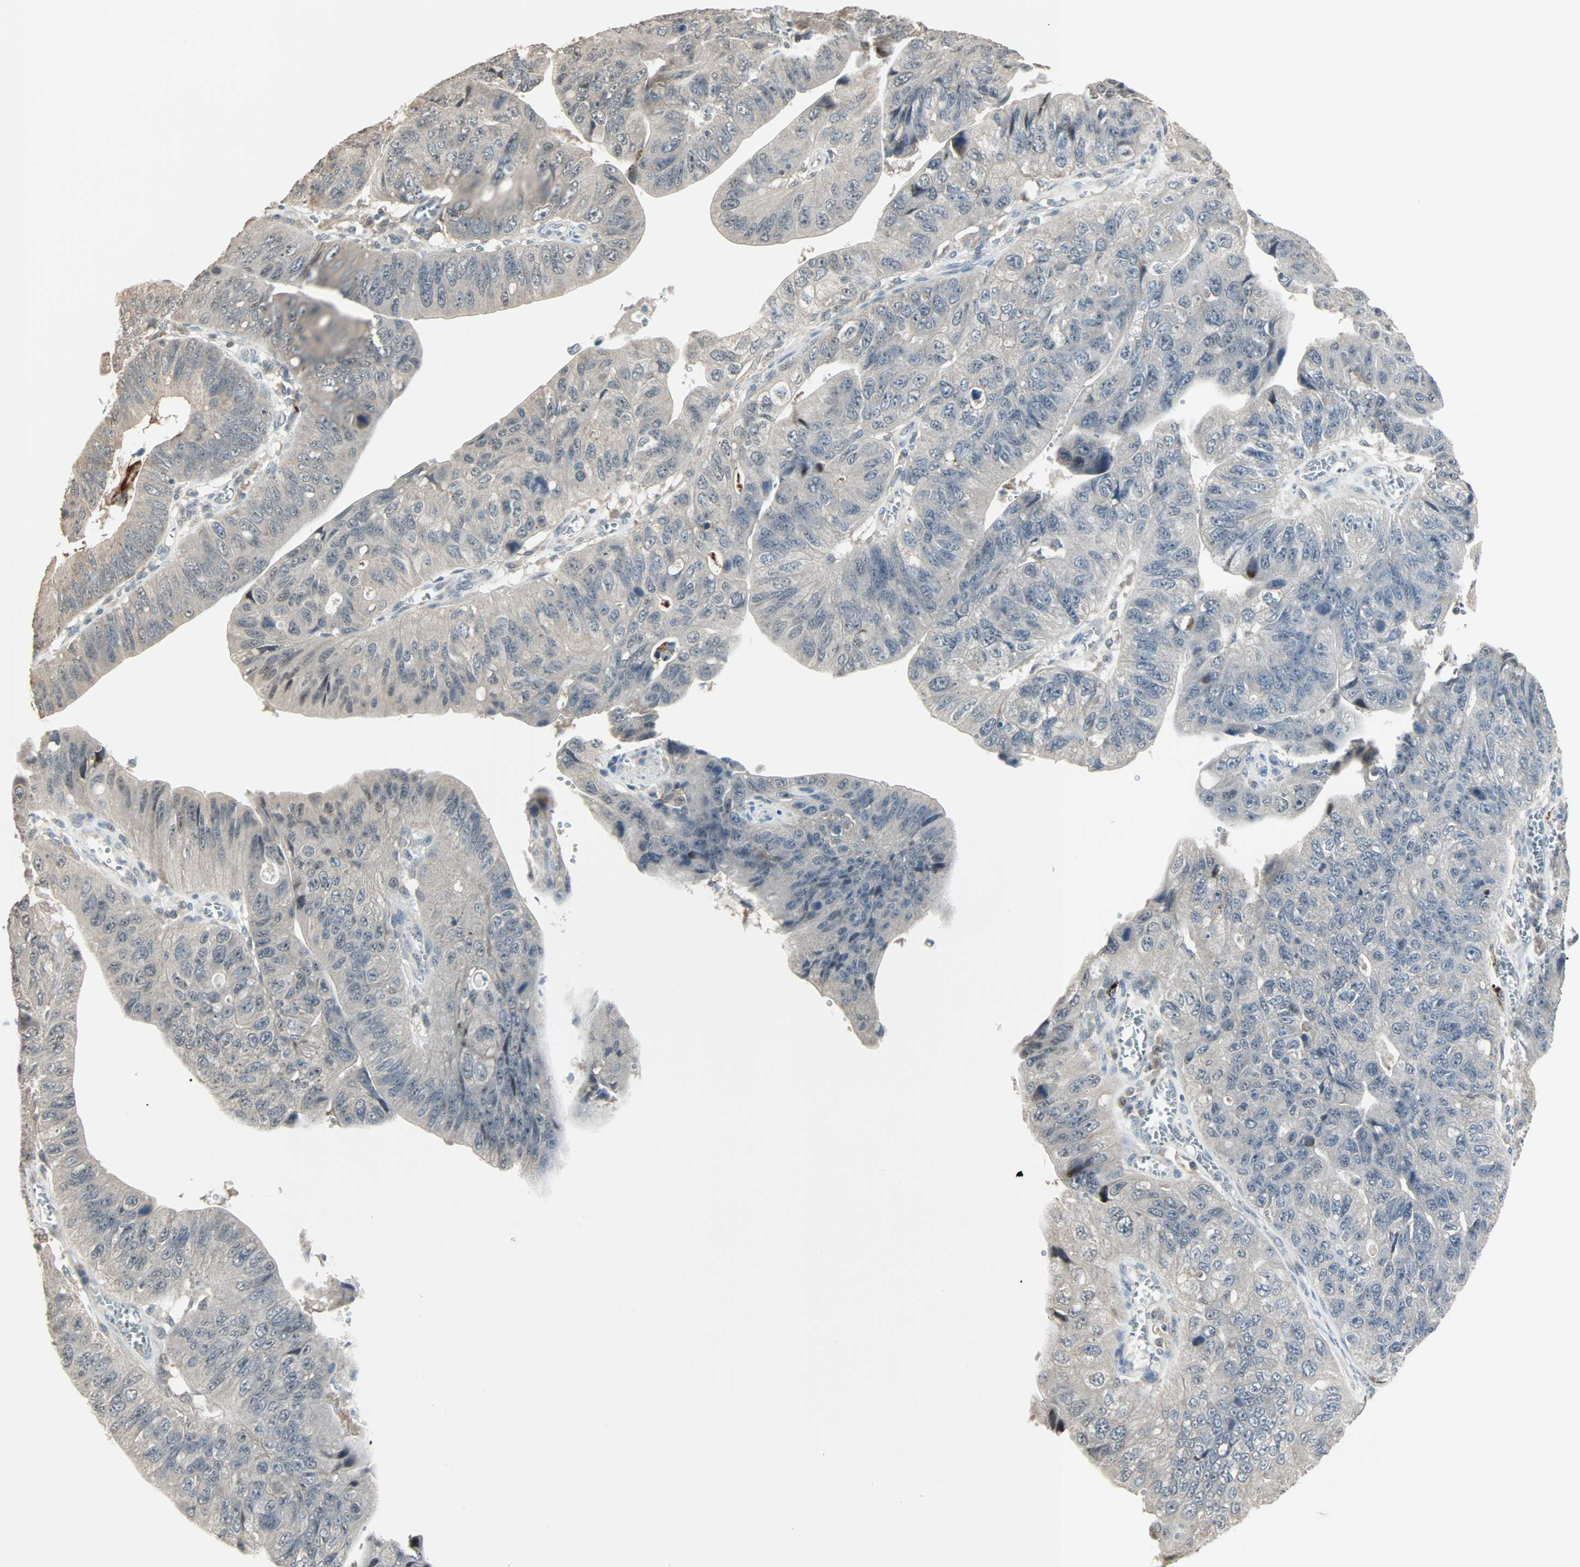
{"staining": {"intensity": "moderate", "quantity": ">75%", "location": "cytoplasmic/membranous,nuclear"}, "tissue": "stomach cancer", "cell_type": "Tumor cells", "image_type": "cancer", "snomed": [{"axis": "morphology", "description": "Adenocarcinoma, NOS"}, {"axis": "topography", "description": "Stomach"}], "caption": "A medium amount of moderate cytoplasmic/membranous and nuclear positivity is identified in about >75% of tumor cells in stomach cancer tissue.", "gene": "KDM4A", "patient": {"sex": "male", "age": 59}}